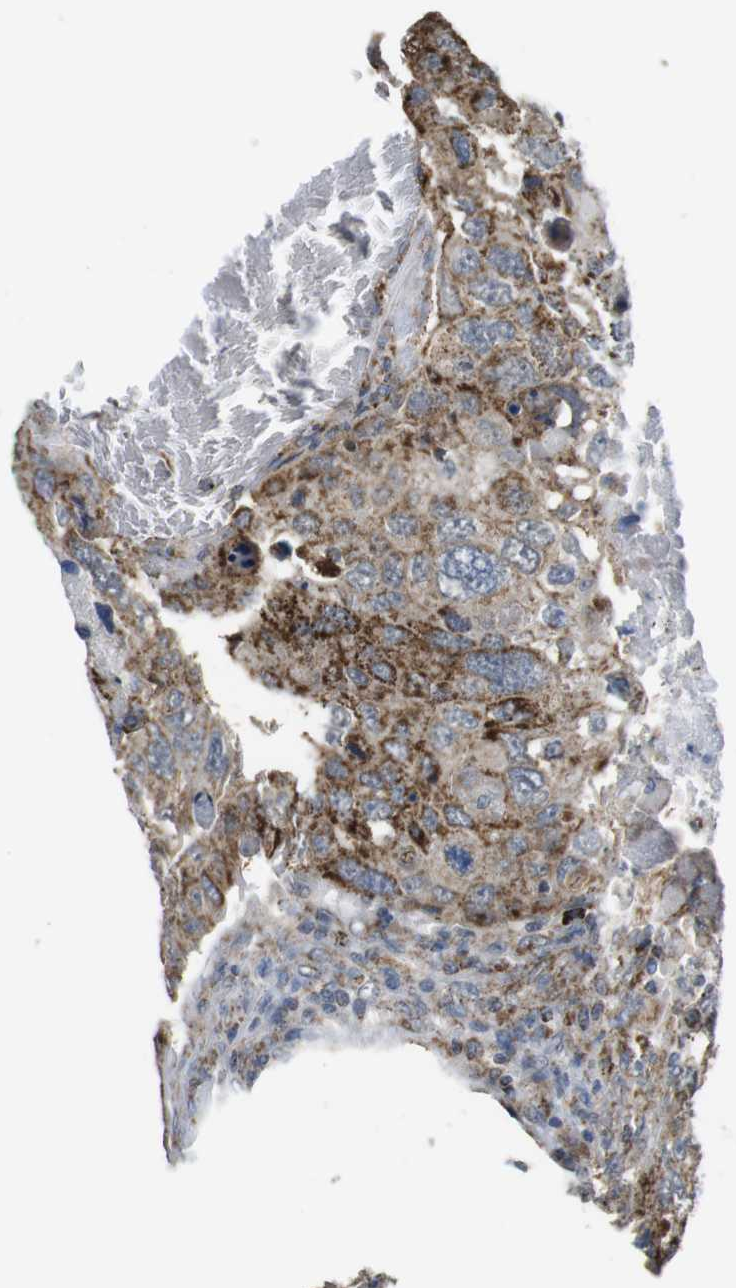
{"staining": {"intensity": "moderate", "quantity": ">75%", "location": "cytoplasmic/membranous"}, "tissue": "urothelial cancer", "cell_type": "Tumor cells", "image_type": "cancer", "snomed": [{"axis": "morphology", "description": "Urothelial carcinoma, High grade"}, {"axis": "topography", "description": "Lymph node"}, {"axis": "topography", "description": "Urinary bladder"}], "caption": "Moderate cytoplasmic/membranous expression is seen in about >75% of tumor cells in urothelial carcinoma (high-grade).", "gene": "CALHM2", "patient": {"sex": "male", "age": 51}}